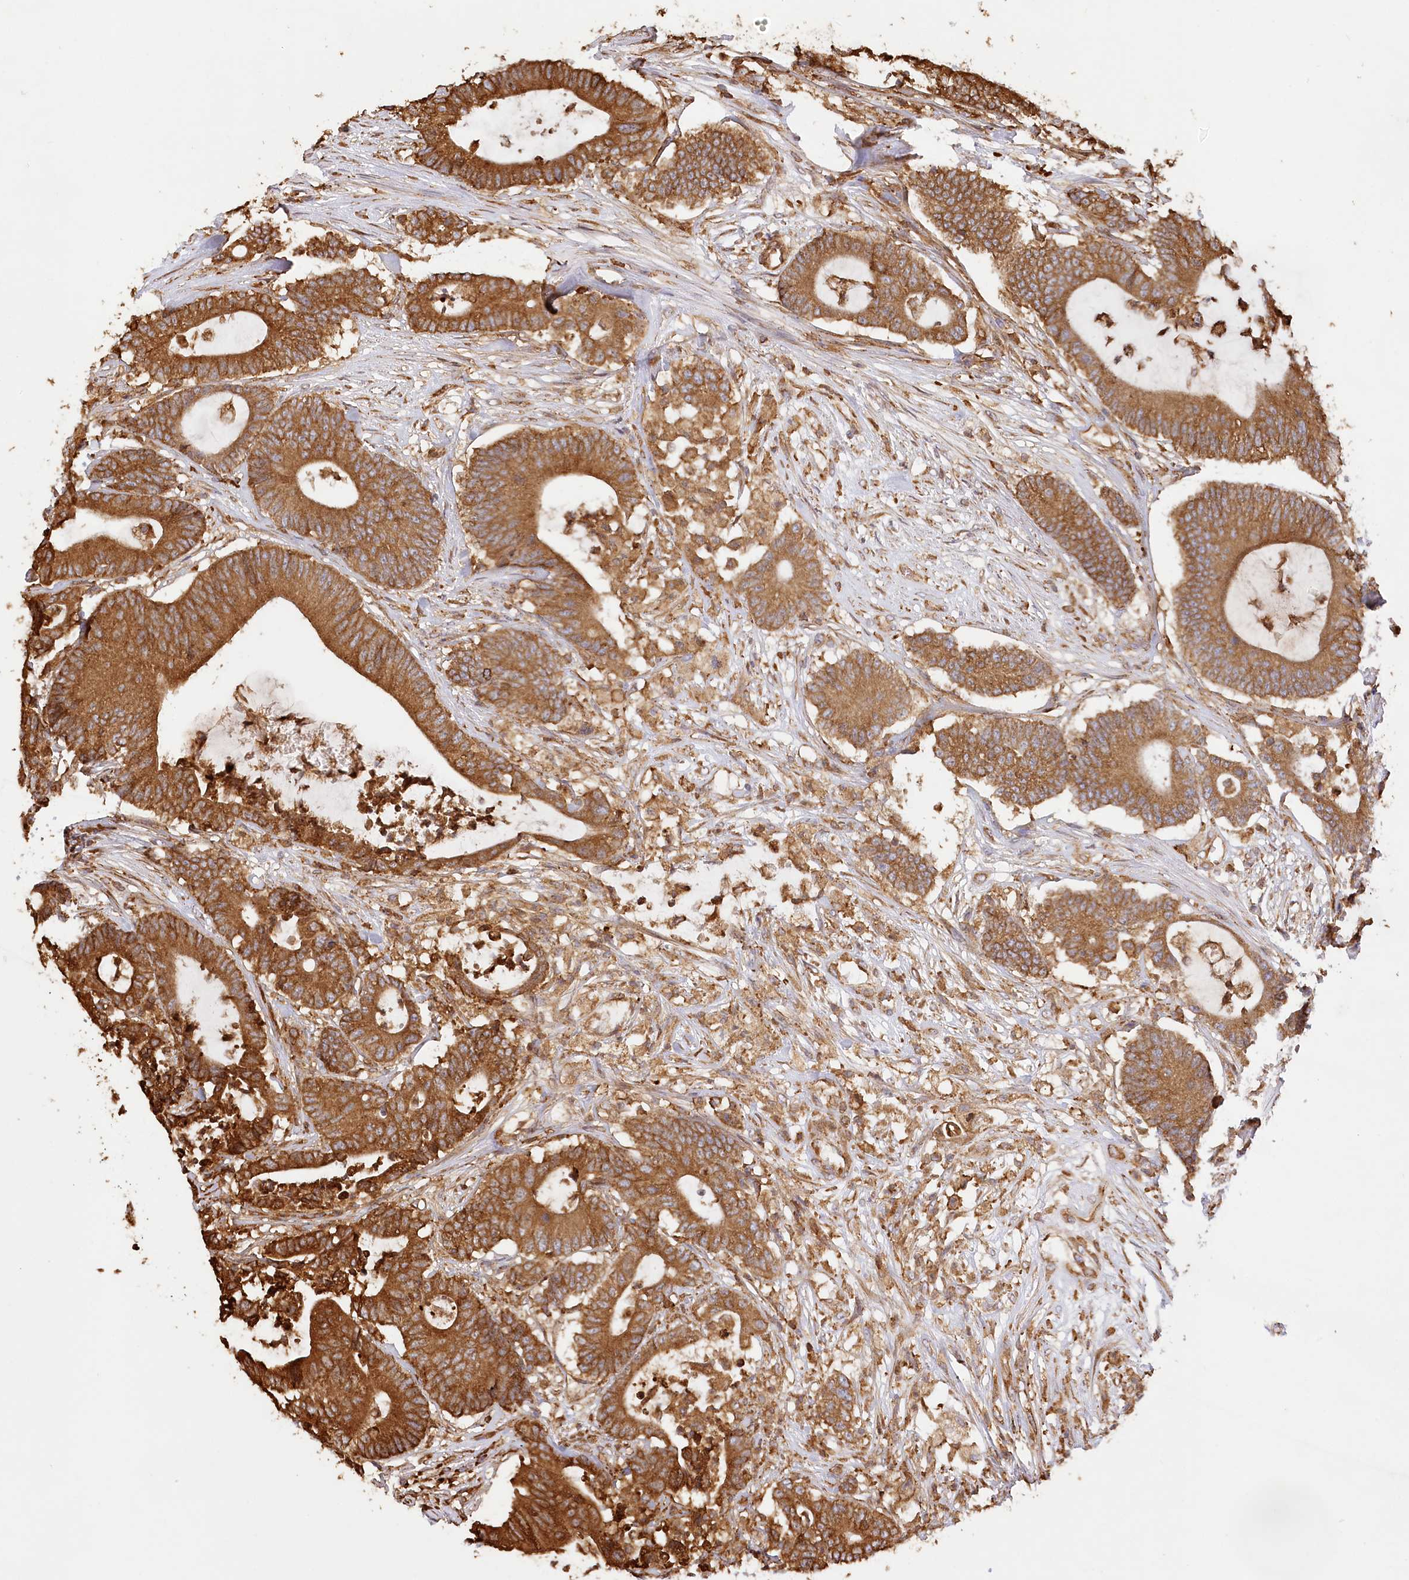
{"staining": {"intensity": "strong", "quantity": ">75%", "location": "cytoplasmic/membranous"}, "tissue": "colorectal cancer", "cell_type": "Tumor cells", "image_type": "cancer", "snomed": [{"axis": "morphology", "description": "Adenocarcinoma, NOS"}, {"axis": "topography", "description": "Colon"}], "caption": "The photomicrograph exhibits immunohistochemical staining of adenocarcinoma (colorectal). There is strong cytoplasmic/membranous staining is identified in about >75% of tumor cells.", "gene": "ACAP2", "patient": {"sex": "female", "age": 84}}